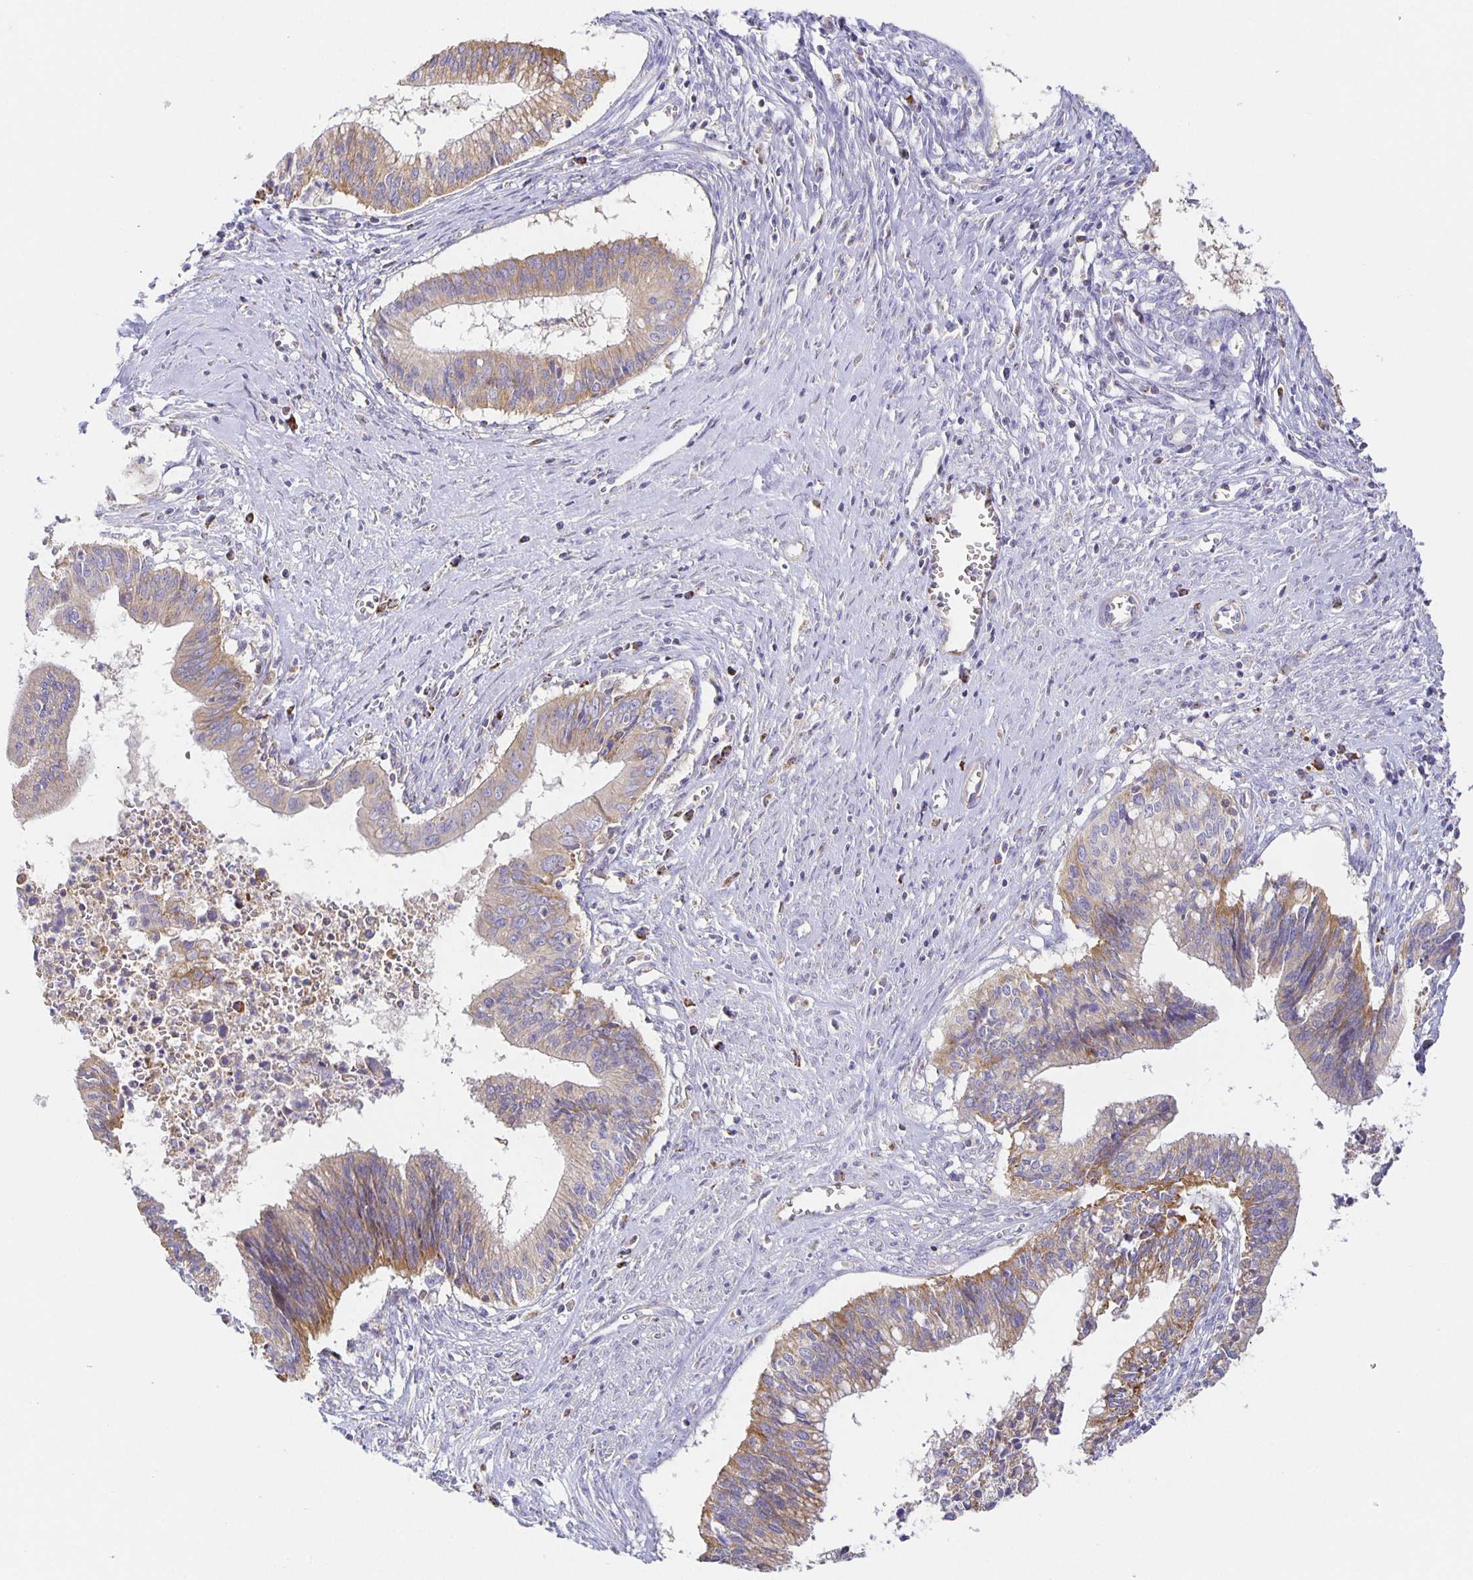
{"staining": {"intensity": "weak", "quantity": ">75%", "location": "cytoplasmic/membranous"}, "tissue": "cervical cancer", "cell_type": "Tumor cells", "image_type": "cancer", "snomed": [{"axis": "morphology", "description": "Adenocarcinoma, NOS"}, {"axis": "topography", "description": "Cervix"}], "caption": "A brown stain highlights weak cytoplasmic/membranous expression of a protein in cervical adenocarcinoma tumor cells.", "gene": "FLRT3", "patient": {"sex": "female", "age": 44}}